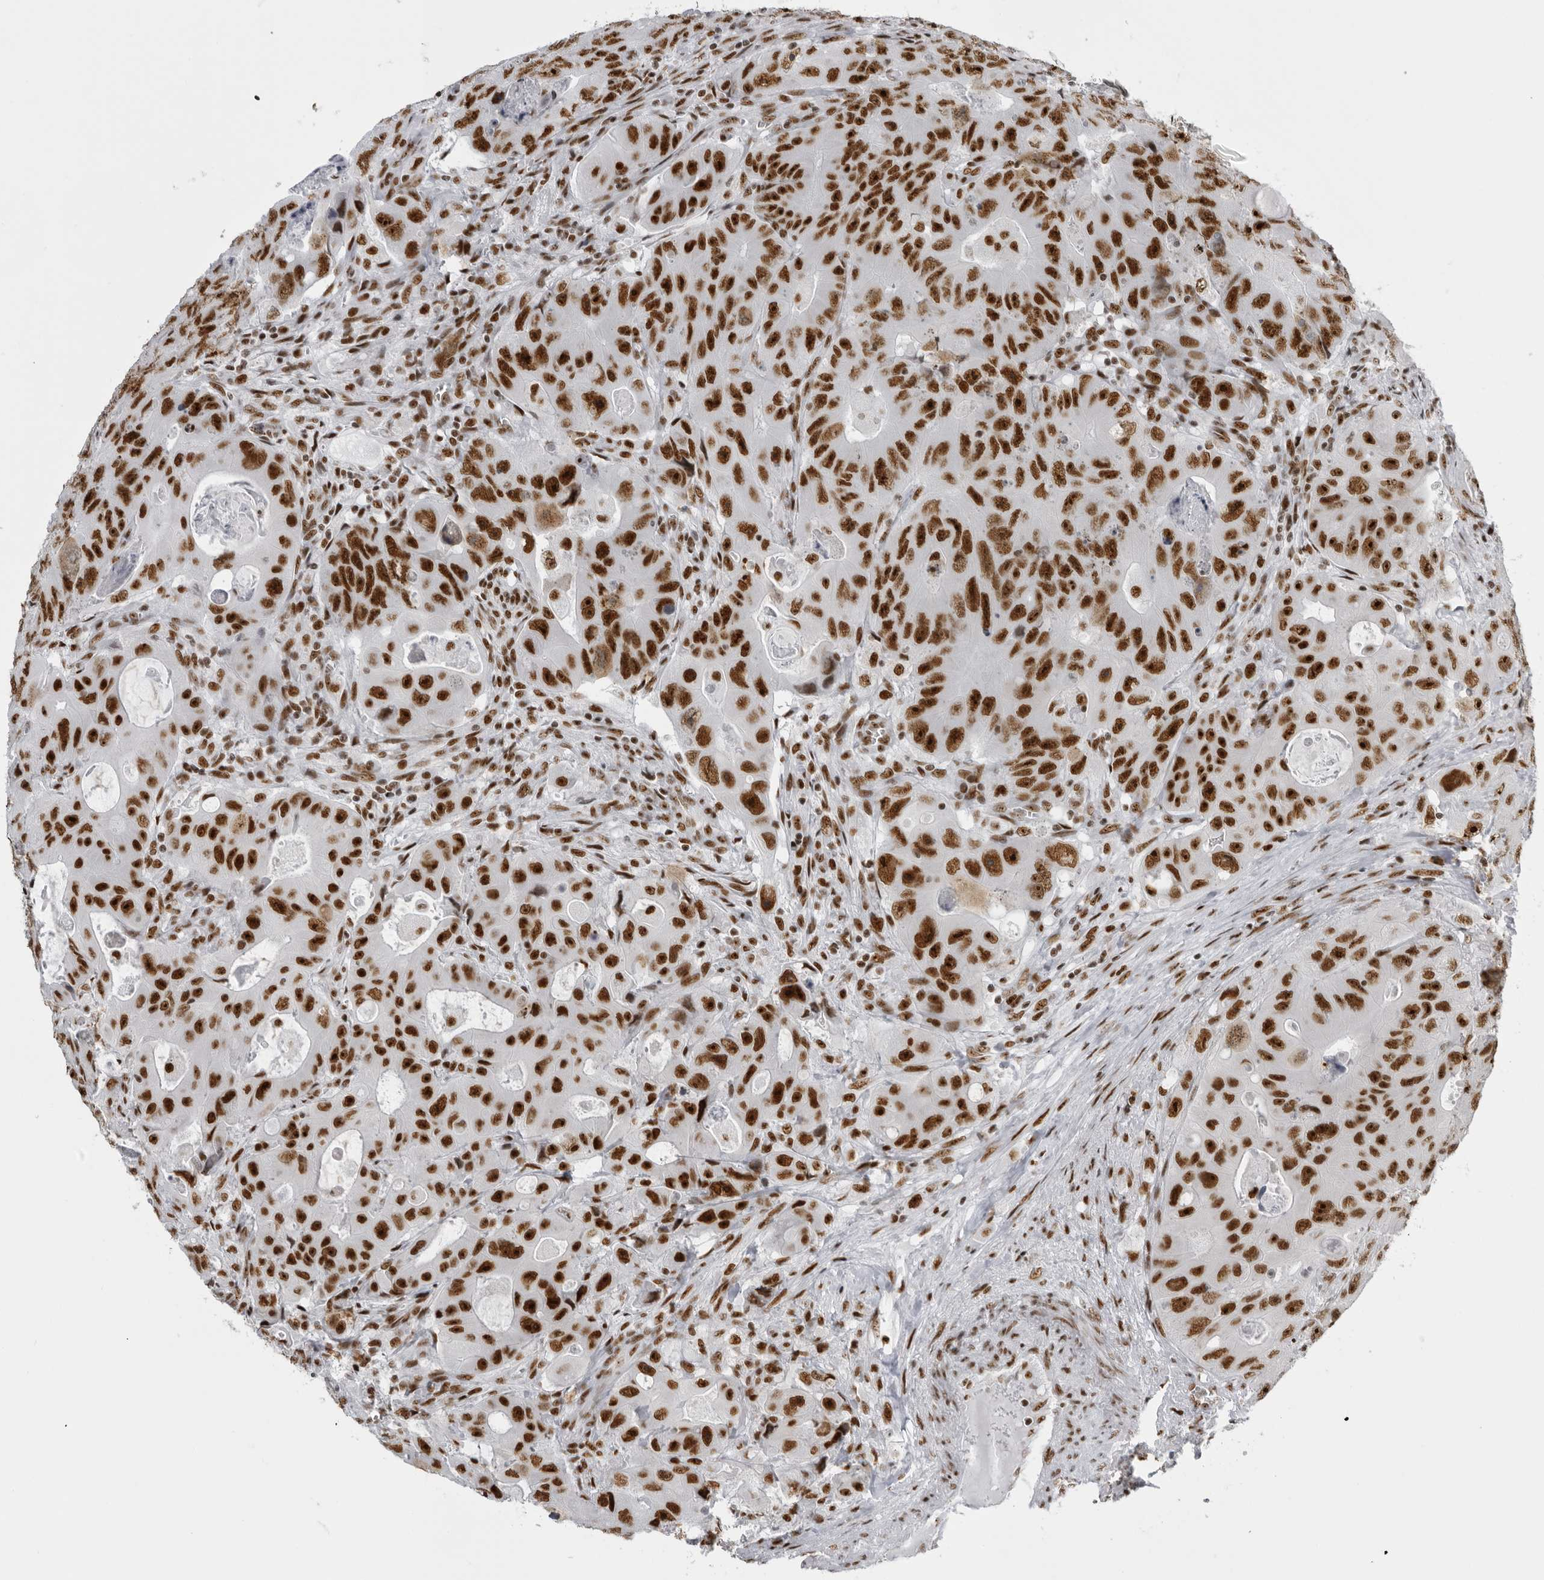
{"staining": {"intensity": "strong", "quantity": ">75%", "location": "nuclear"}, "tissue": "colorectal cancer", "cell_type": "Tumor cells", "image_type": "cancer", "snomed": [{"axis": "morphology", "description": "Adenocarcinoma, NOS"}, {"axis": "topography", "description": "Colon"}], "caption": "Adenocarcinoma (colorectal) stained with a brown dye displays strong nuclear positive staining in approximately >75% of tumor cells.", "gene": "DHX9", "patient": {"sex": "female", "age": 46}}